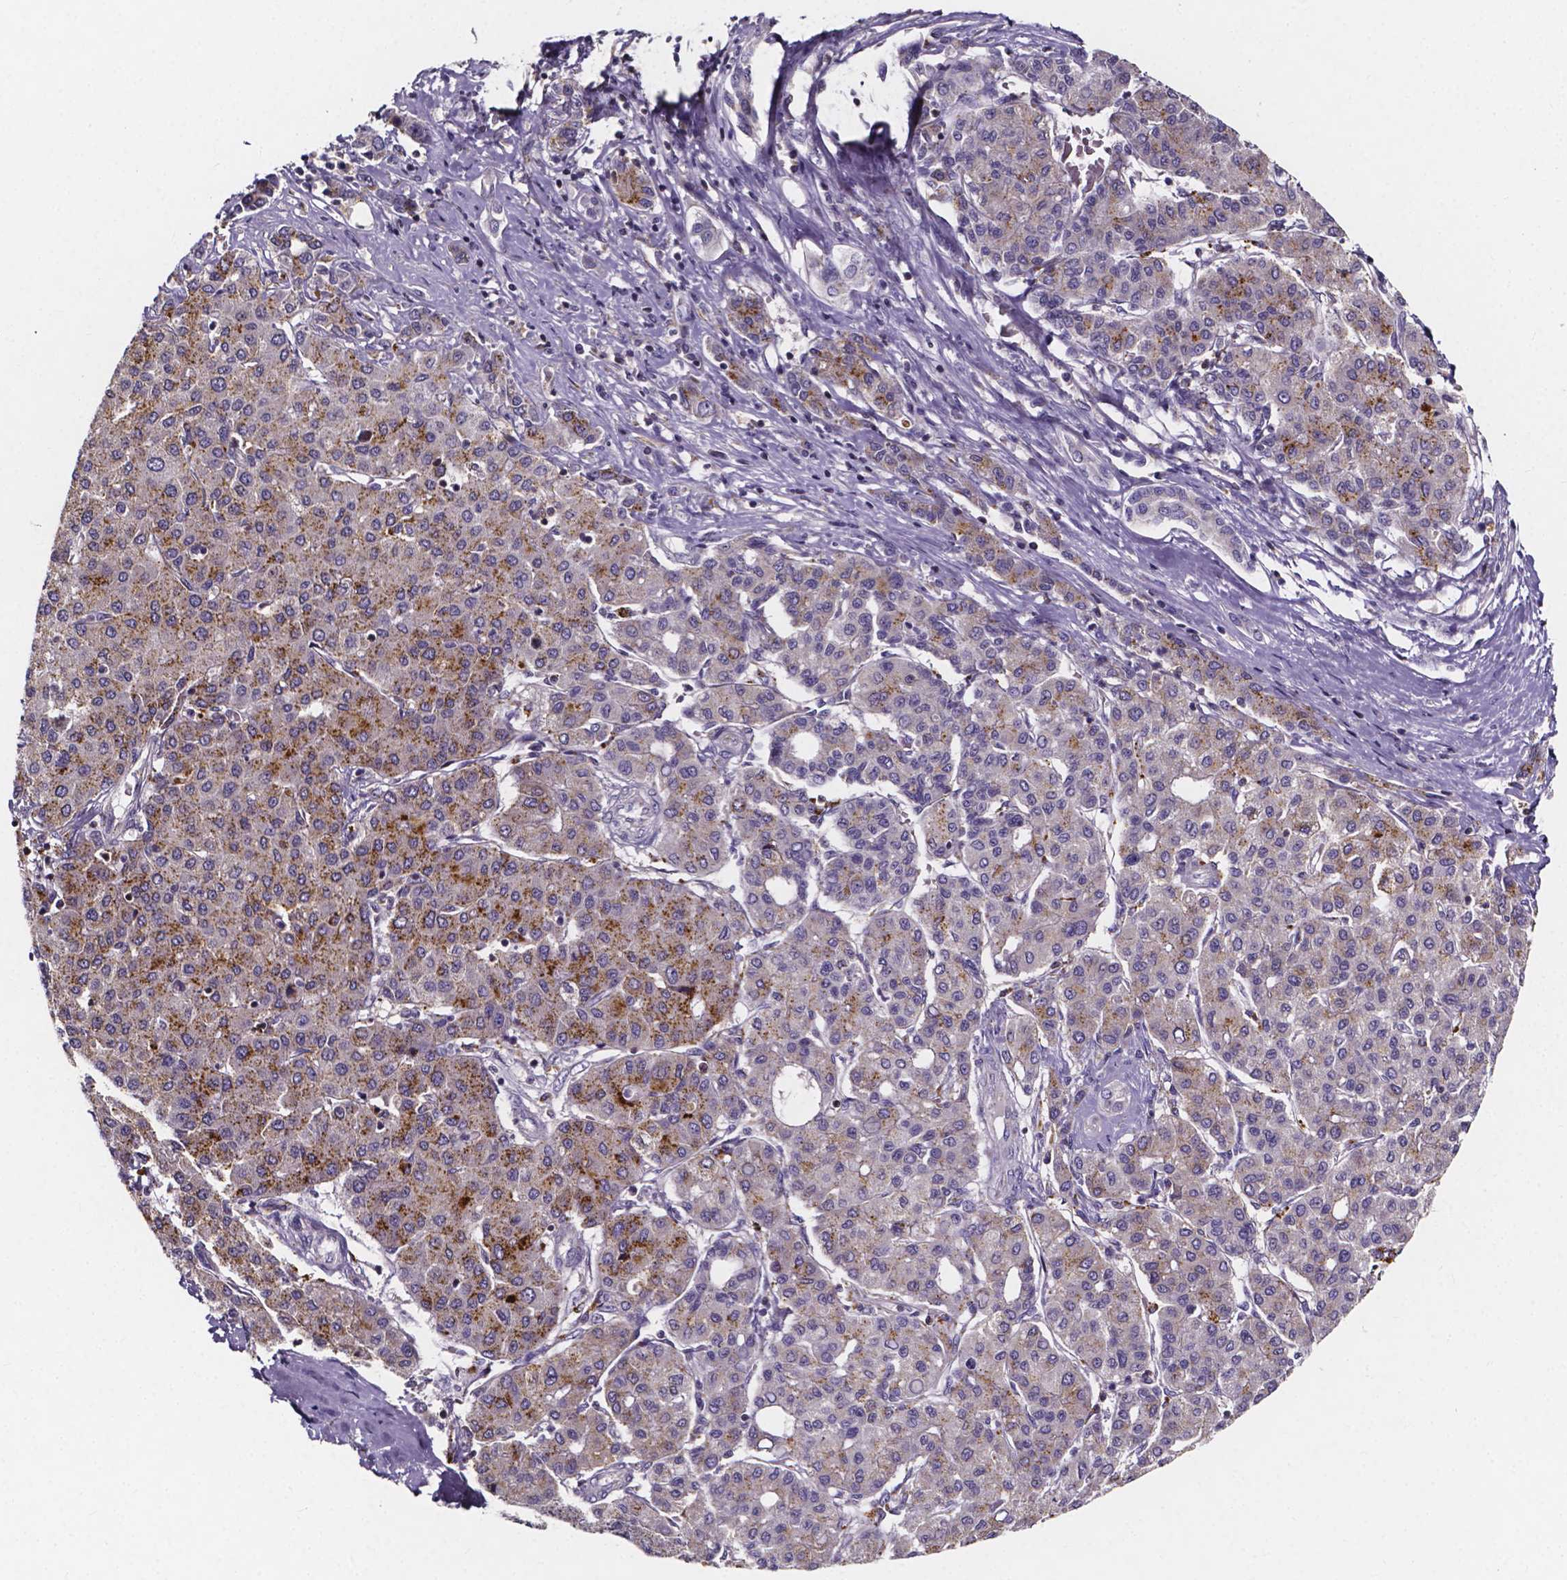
{"staining": {"intensity": "moderate", "quantity": "25%-75%", "location": "cytoplasmic/membranous"}, "tissue": "liver cancer", "cell_type": "Tumor cells", "image_type": "cancer", "snomed": [{"axis": "morphology", "description": "Carcinoma, Hepatocellular, NOS"}, {"axis": "topography", "description": "Liver"}], "caption": "High-magnification brightfield microscopy of liver cancer (hepatocellular carcinoma) stained with DAB (3,3'-diaminobenzidine) (brown) and counterstained with hematoxylin (blue). tumor cells exhibit moderate cytoplasmic/membranous positivity is present in approximately25%-75% of cells.", "gene": "THEMIS", "patient": {"sex": "male", "age": 65}}